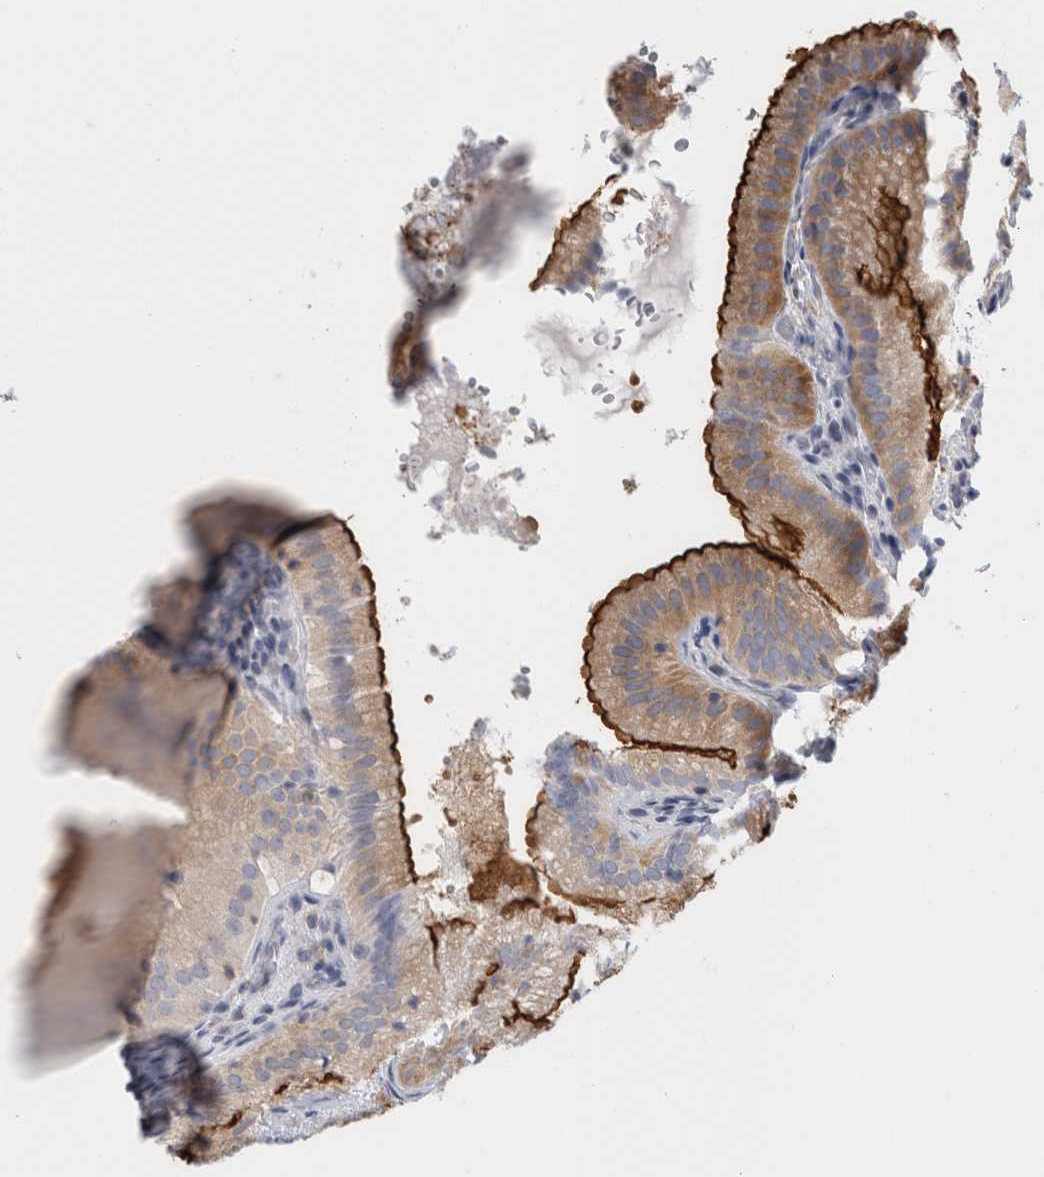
{"staining": {"intensity": "moderate", "quantity": ">75%", "location": "cytoplasmic/membranous"}, "tissue": "gallbladder", "cell_type": "Glandular cells", "image_type": "normal", "snomed": [{"axis": "morphology", "description": "Normal tissue, NOS"}, {"axis": "topography", "description": "Gallbladder"}], "caption": "A brown stain highlights moderate cytoplasmic/membranous staining of a protein in glandular cells of benign gallbladder.", "gene": "ANKFY1", "patient": {"sex": "female", "age": 30}}